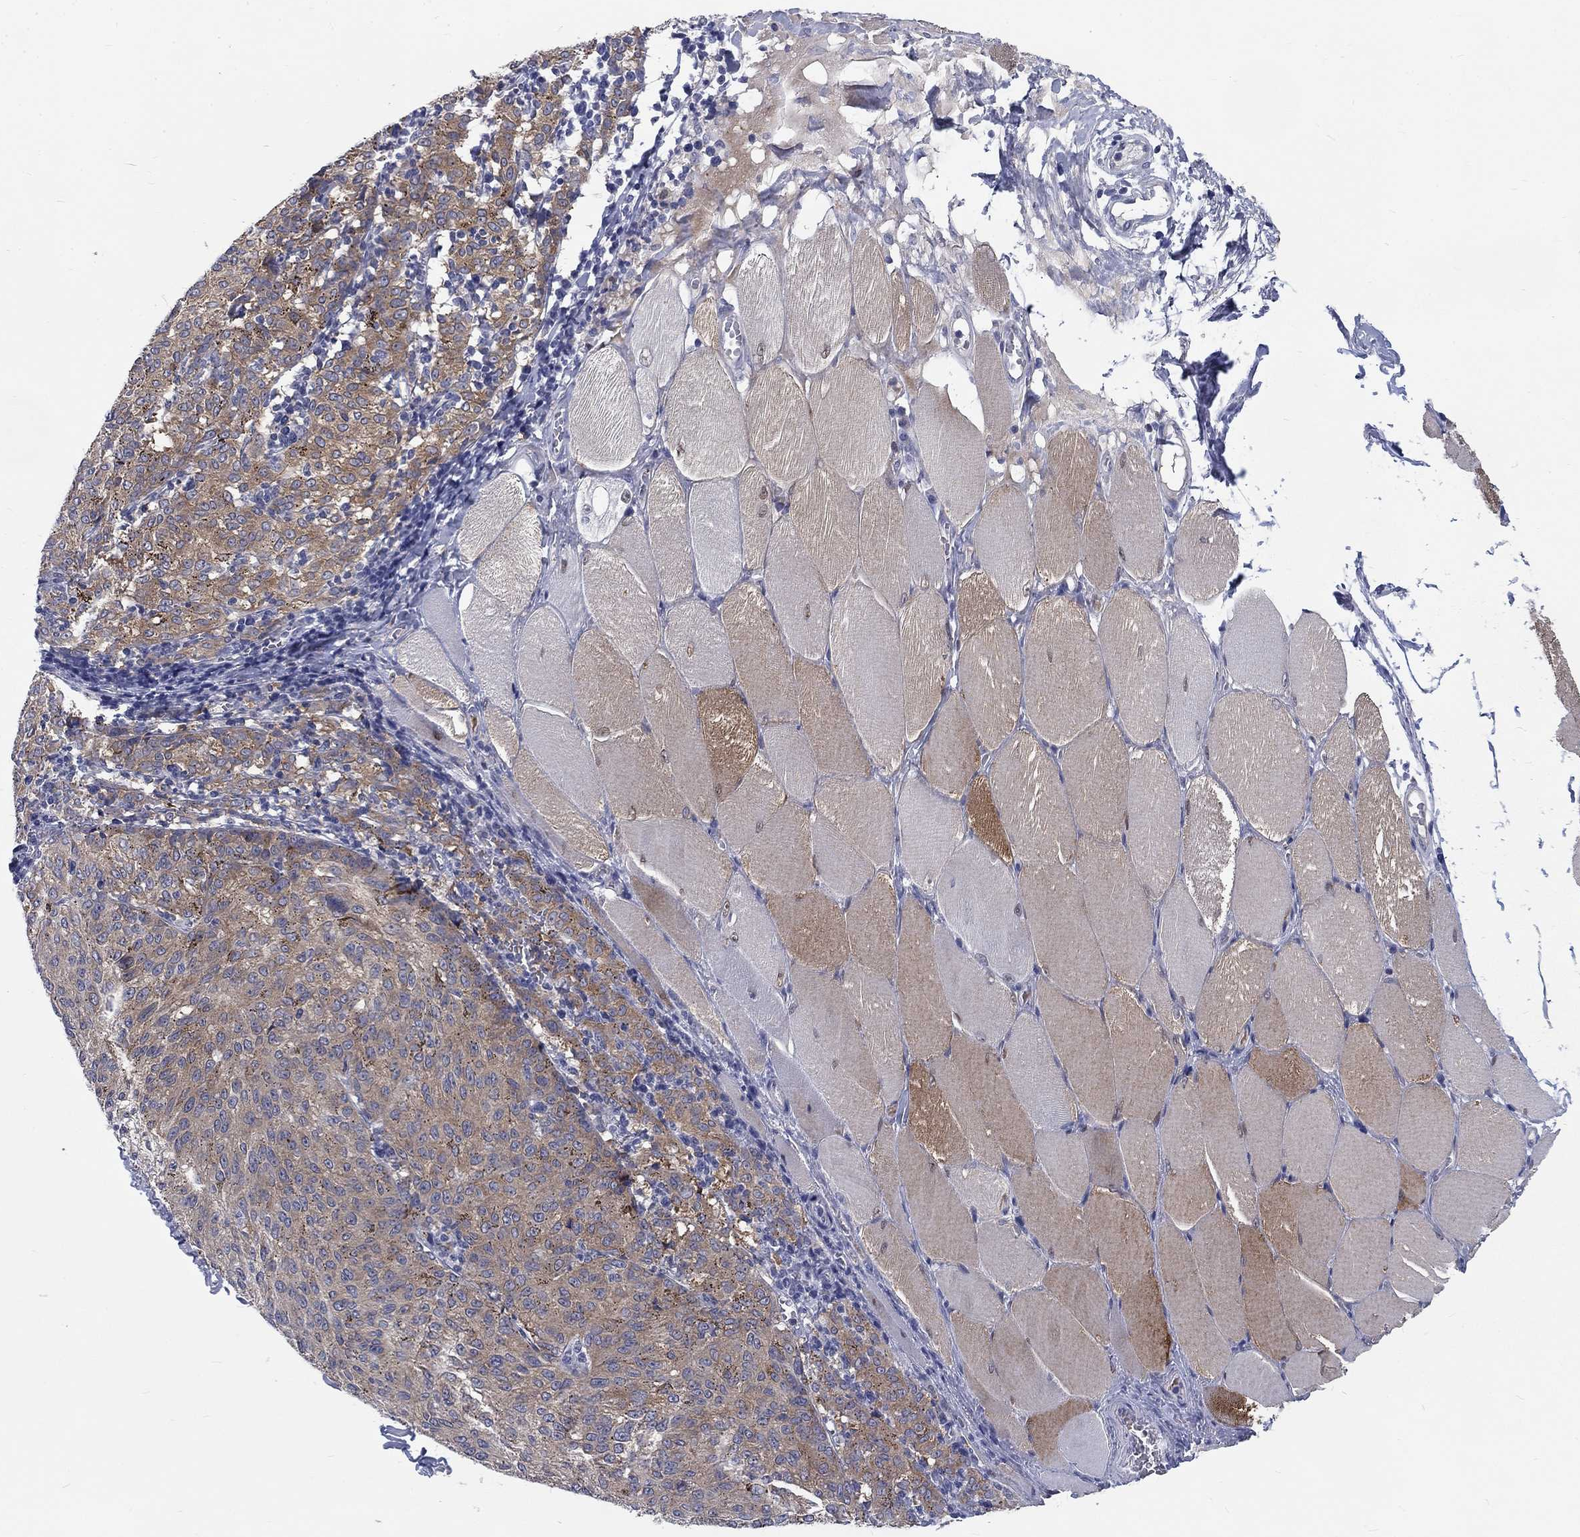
{"staining": {"intensity": "strong", "quantity": "<25%", "location": "cytoplasmic/membranous"}, "tissue": "melanoma", "cell_type": "Tumor cells", "image_type": "cancer", "snomed": [{"axis": "morphology", "description": "Malignant melanoma, NOS"}, {"axis": "topography", "description": "Skin"}], "caption": "Malignant melanoma stained for a protein (brown) displays strong cytoplasmic/membranous positive positivity in approximately <25% of tumor cells.", "gene": "PHKA1", "patient": {"sex": "female", "age": 72}}